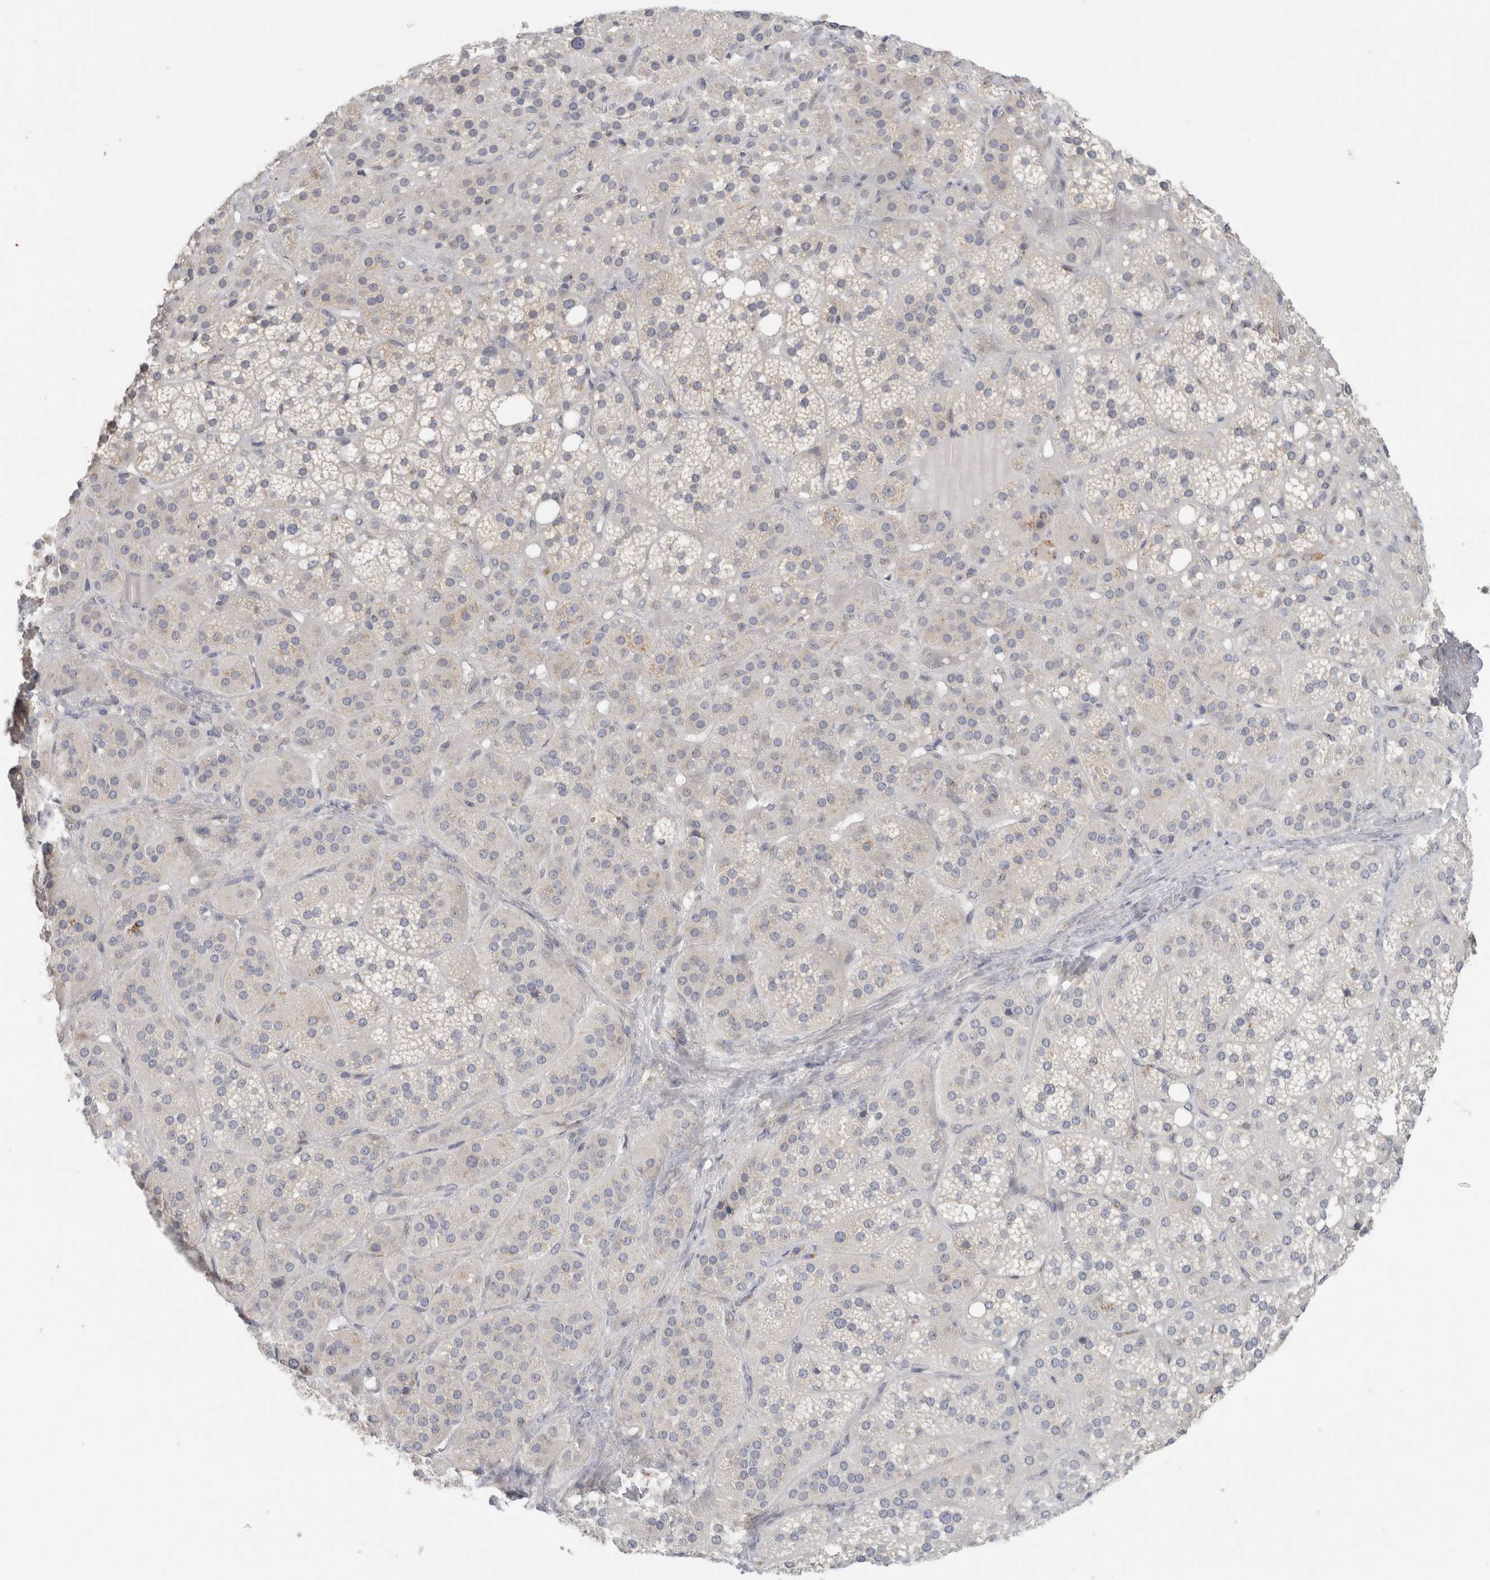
{"staining": {"intensity": "moderate", "quantity": "25%-75%", "location": "cytoplasmic/membranous"}, "tissue": "adrenal gland", "cell_type": "Glandular cells", "image_type": "normal", "snomed": [{"axis": "morphology", "description": "Normal tissue, NOS"}, {"axis": "topography", "description": "Adrenal gland"}], "caption": "Immunohistochemical staining of normal adrenal gland reveals 25%-75% levels of moderate cytoplasmic/membranous protein expression in about 25%-75% of glandular cells.", "gene": "MGAT1", "patient": {"sex": "female", "age": 59}}